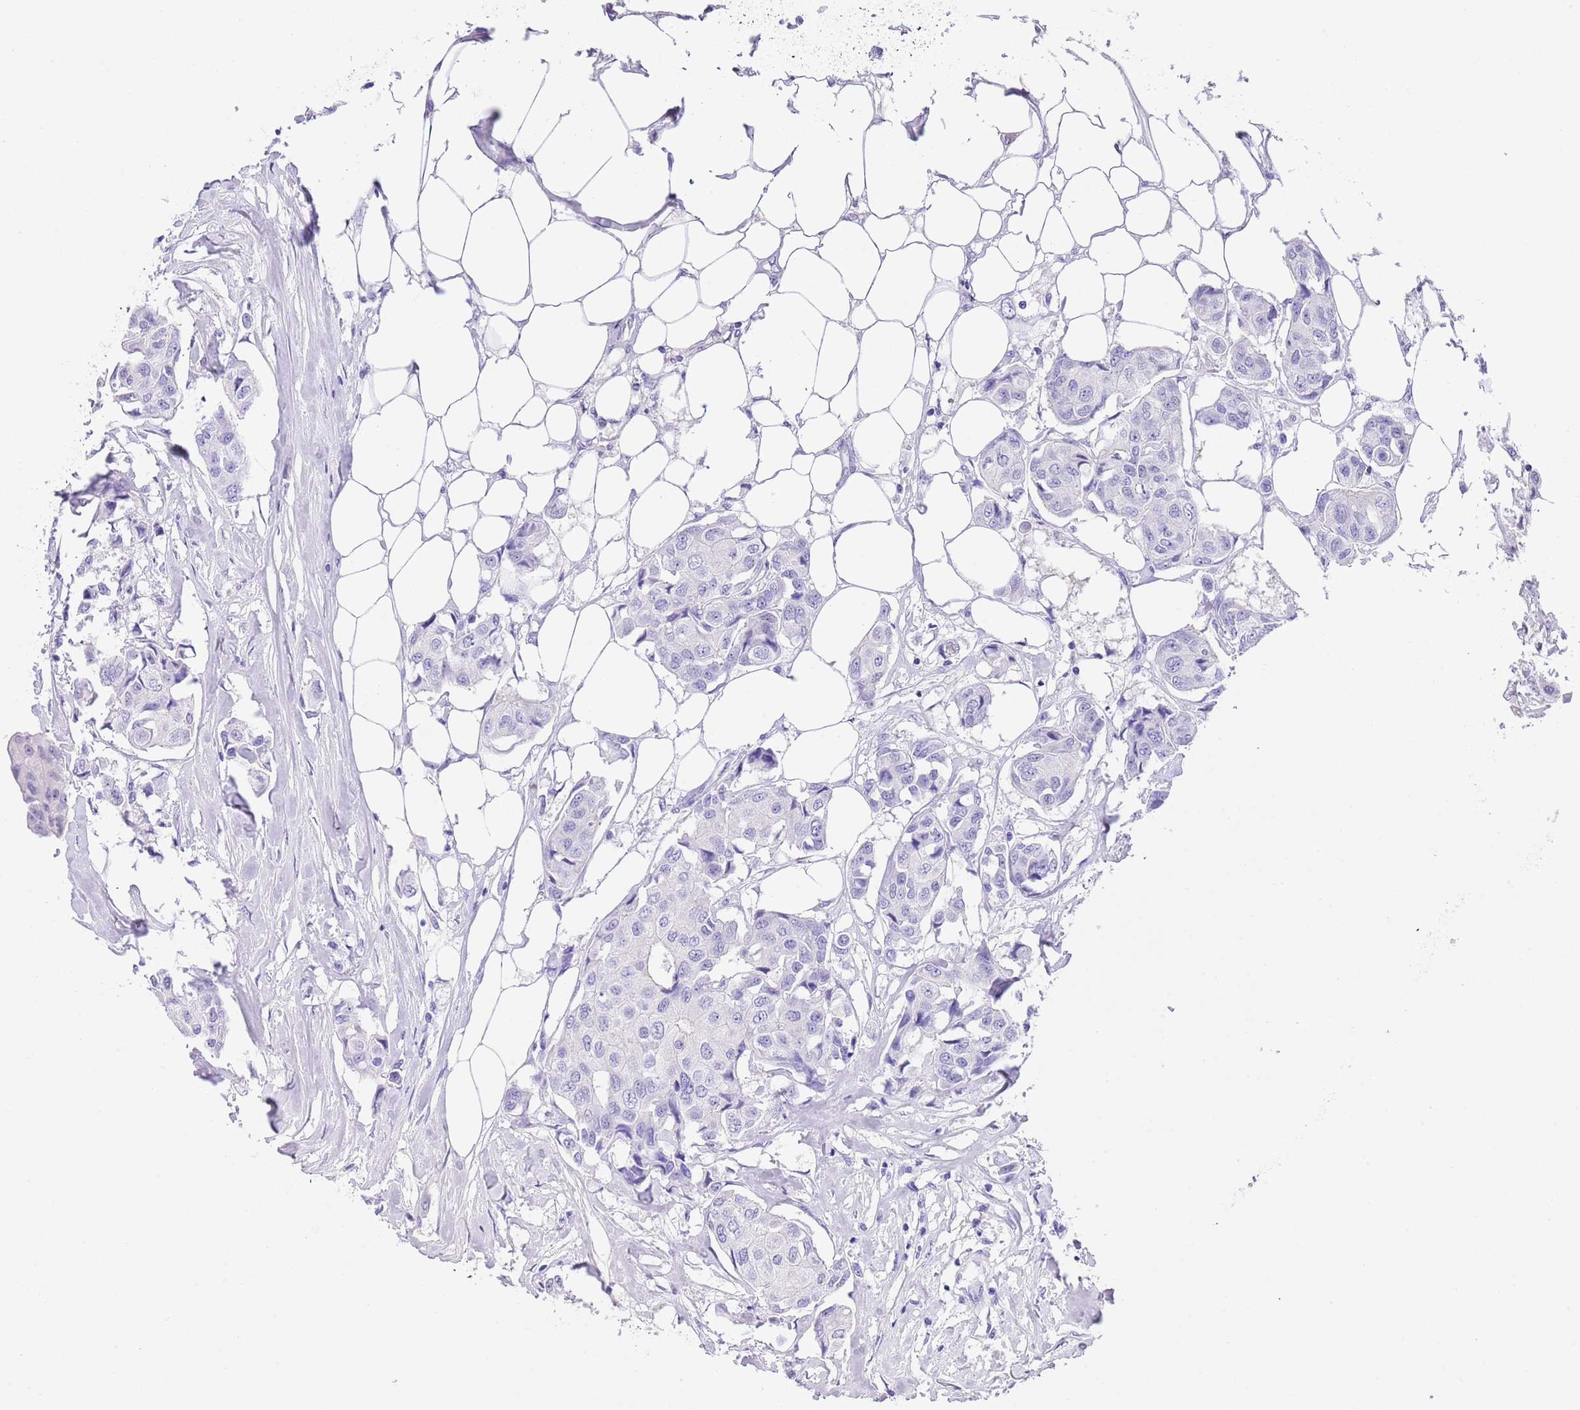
{"staining": {"intensity": "negative", "quantity": "none", "location": "none"}, "tissue": "breast cancer", "cell_type": "Tumor cells", "image_type": "cancer", "snomed": [{"axis": "morphology", "description": "Duct carcinoma"}, {"axis": "topography", "description": "Breast"}, {"axis": "topography", "description": "Lymph node"}], "caption": "A high-resolution image shows immunohistochemistry staining of breast intraductal carcinoma, which demonstrates no significant staining in tumor cells.", "gene": "TMEM185B", "patient": {"sex": "female", "age": 80}}